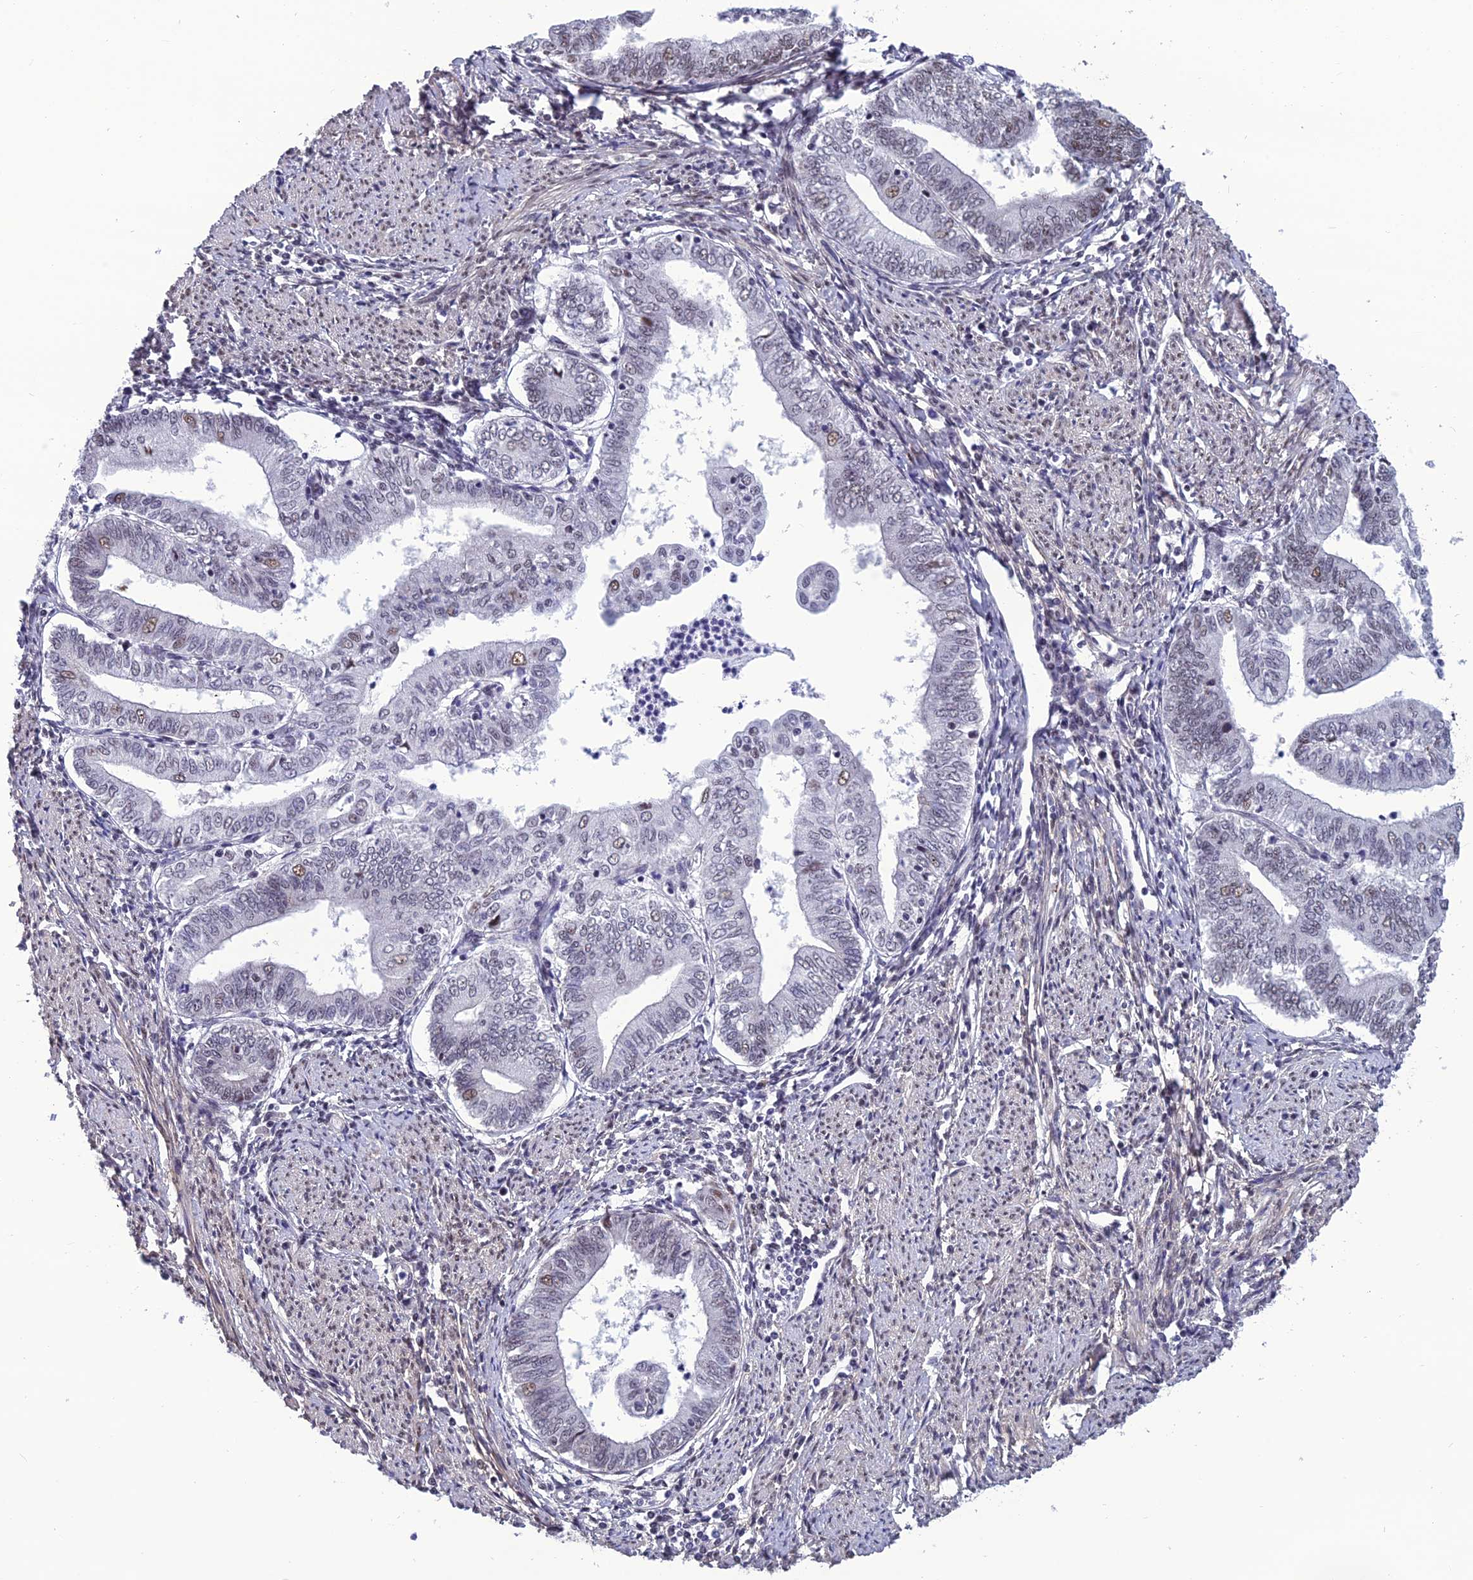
{"staining": {"intensity": "weak", "quantity": "<25%", "location": "nuclear"}, "tissue": "endometrial cancer", "cell_type": "Tumor cells", "image_type": "cancer", "snomed": [{"axis": "morphology", "description": "Adenocarcinoma, NOS"}, {"axis": "topography", "description": "Endometrium"}], "caption": "High power microscopy histopathology image of an immunohistochemistry (IHC) photomicrograph of adenocarcinoma (endometrial), revealing no significant staining in tumor cells. Nuclei are stained in blue.", "gene": "RSRC1", "patient": {"sex": "female", "age": 66}}